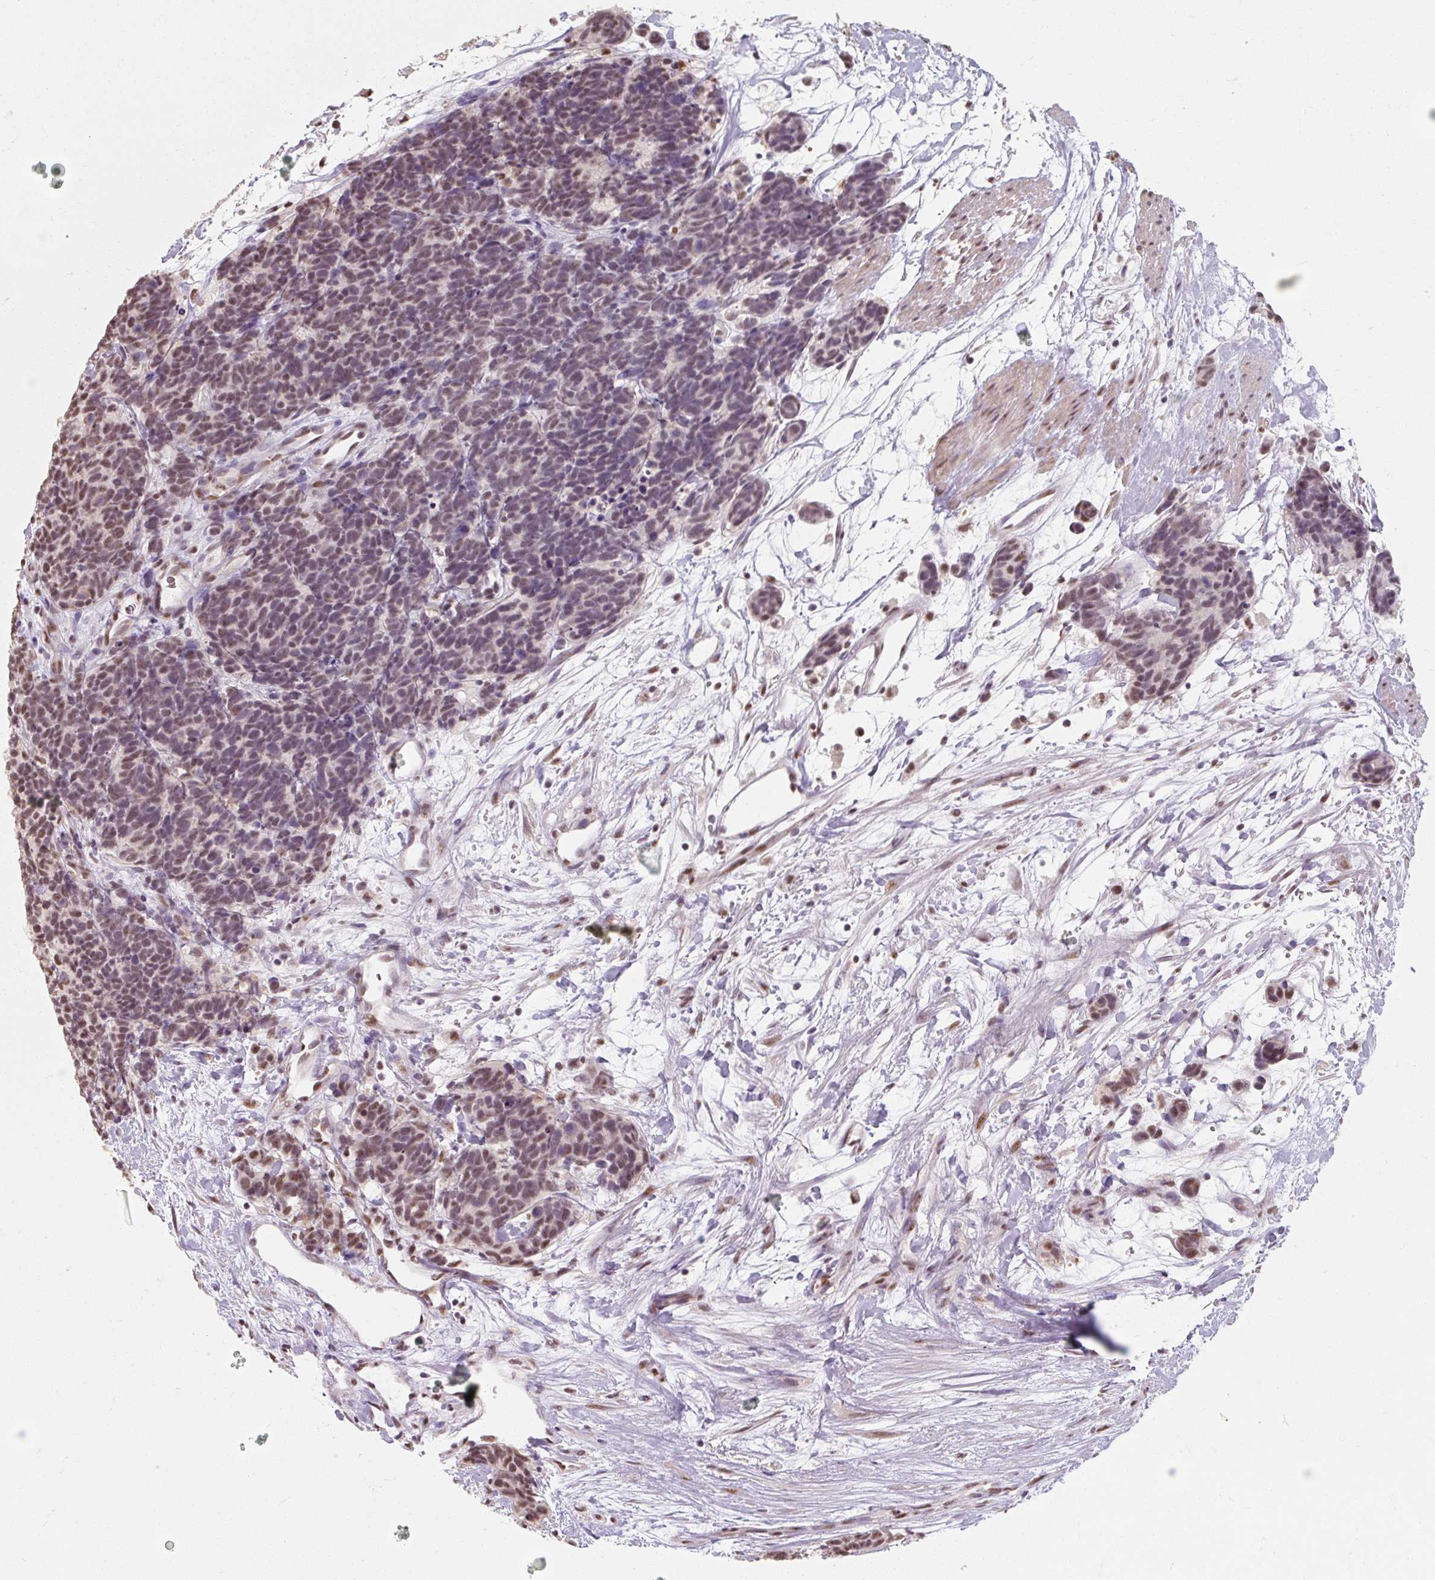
{"staining": {"intensity": "weak", "quantity": "25%-75%", "location": "nuclear"}, "tissue": "carcinoid", "cell_type": "Tumor cells", "image_type": "cancer", "snomed": [{"axis": "morphology", "description": "Carcinoma, NOS"}, {"axis": "morphology", "description": "Carcinoid, malignant, NOS"}, {"axis": "topography", "description": "Prostate"}], "caption": "A high-resolution micrograph shows IHC staining of carcinoid, which shows weak nuclear staining in about 25%-75% of tumor cells.", "gene": "ZFTRAF1", "patient": {"sex": "male", "age": 57}}